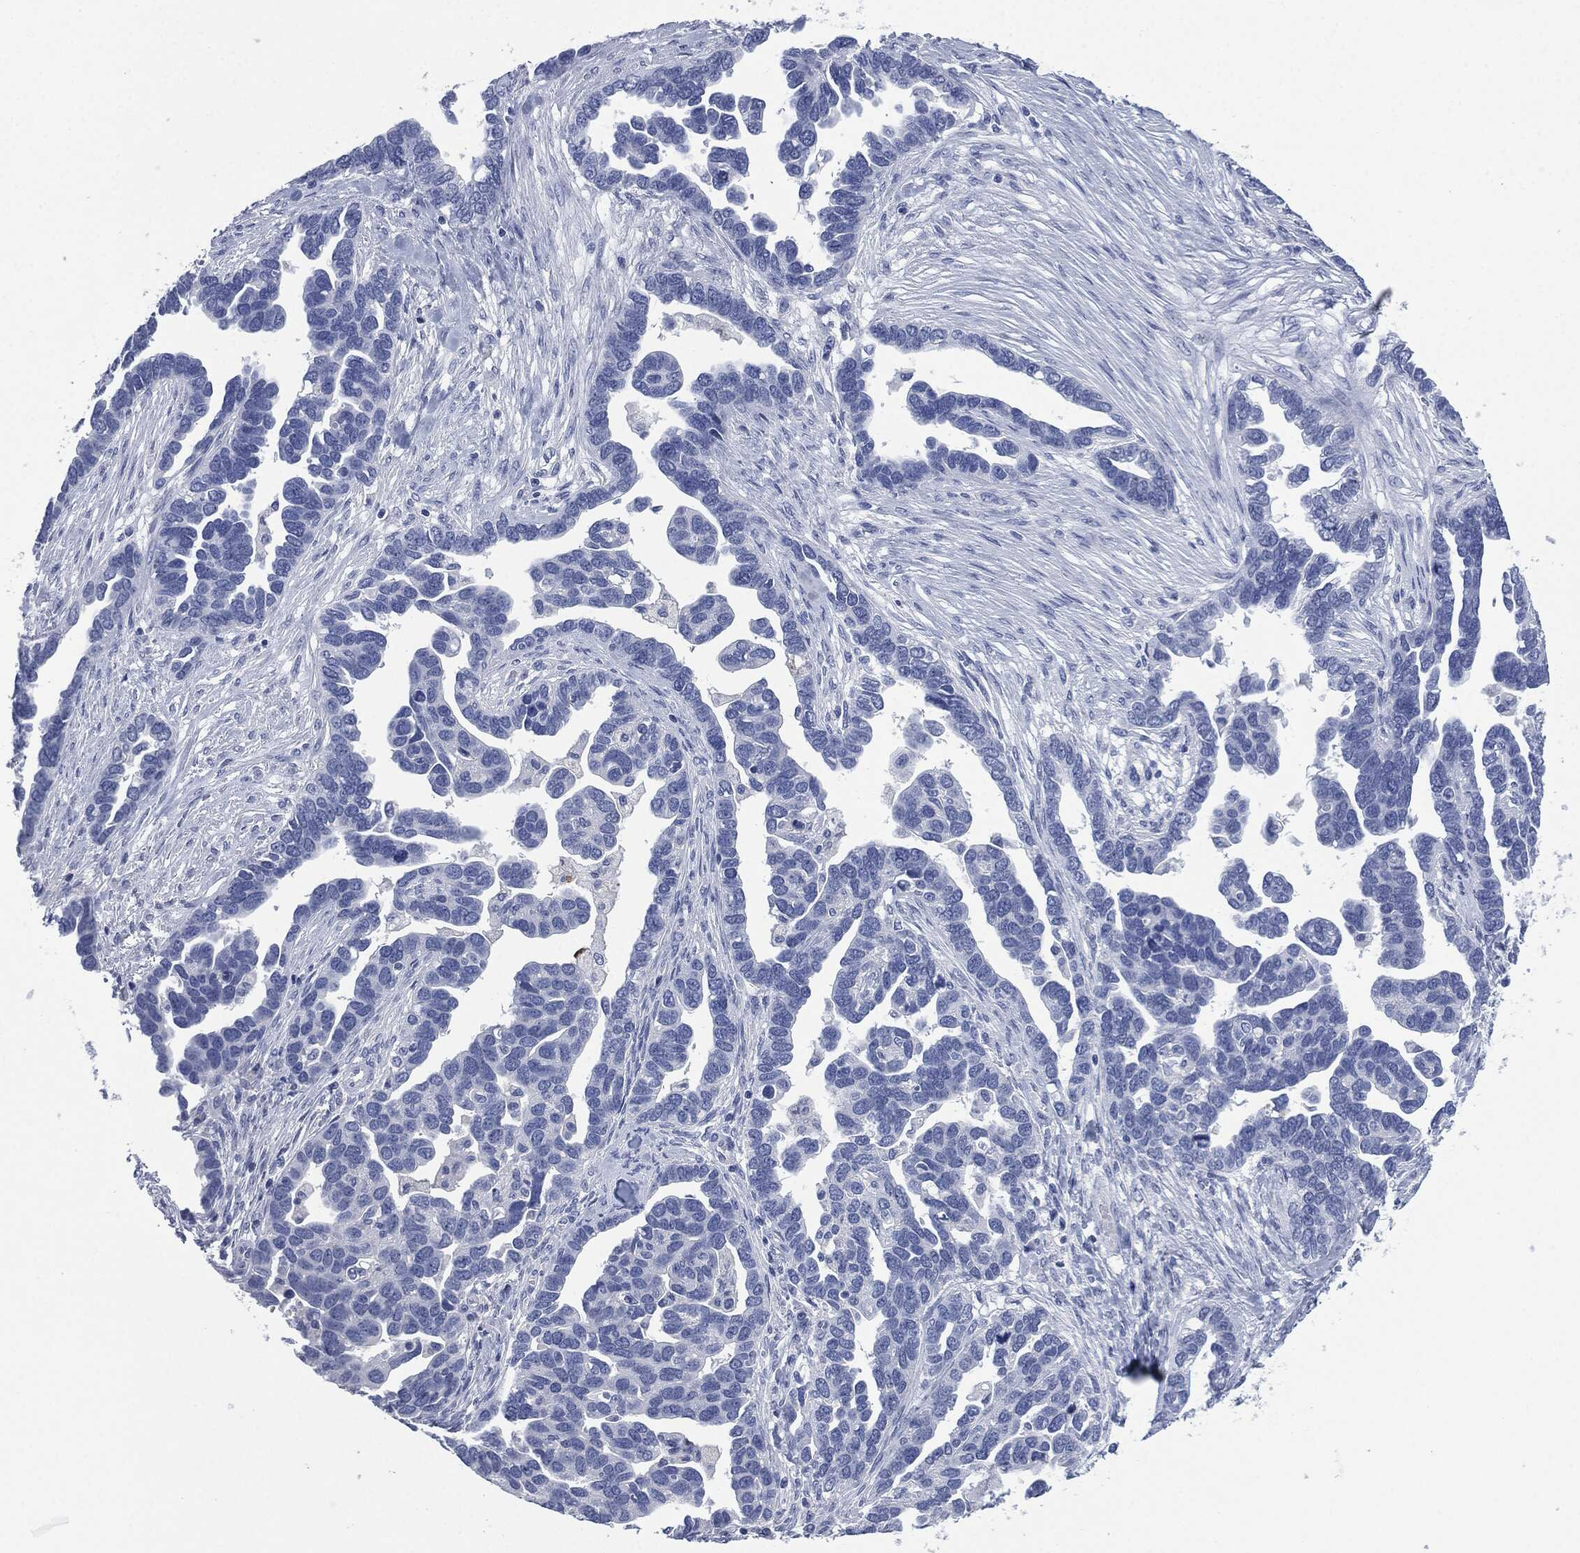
{"staining": {"intensity": "negative", "quantity": "none", "location": "none"}, "tissue": "ovarian cancer", "cell_type": "Tumor cells", "image_type": "cancer", "snomed": [{"axis": "morphology", "description": "Cystadenocarcinoma, serous, NOS"}, {"axis": "topography", "description": "Ovary"}], "caption": "This image is of ovarian cancer stained with immunohistochemistry to label a protein in brown with the nuclei are counter-stained blue. There is no staining in tumor cells.", "gene": "CEACAM8", "patient": {"sex": "female", "age": 54}}